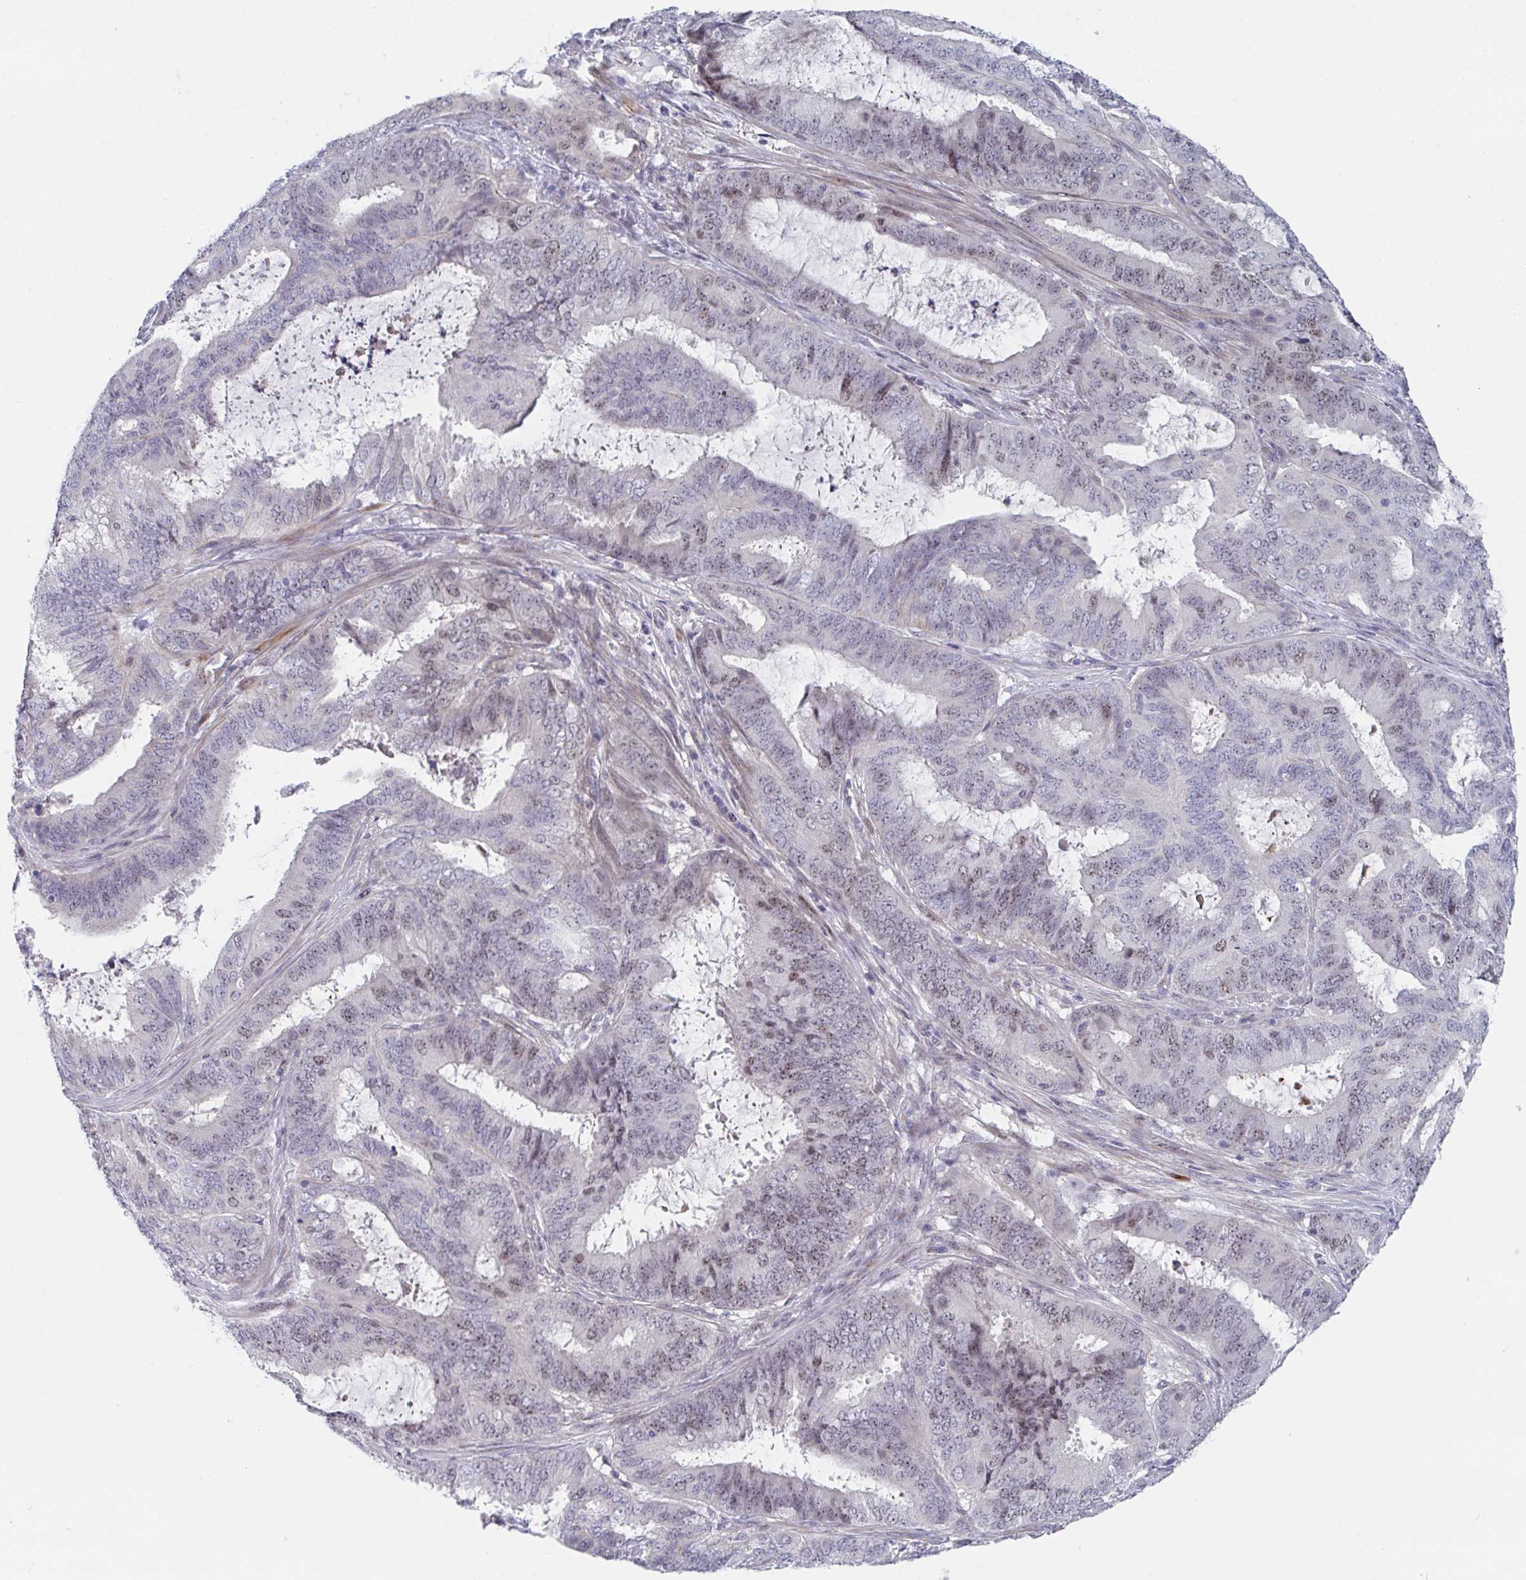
{"staining": {"intensity": "weak", "quantity": "25%-75%", "location": "nuclear"}, "tissue": "endometrial cancer", "cell_type": "Tumor cells", "image_type": "cancer", "snomed": [{"axis": "morphology", "description": "Adenocarcinoma, NOS"}, {"axis": "topography", "description": "Endometrium"}], "caption": "The image exhibits immunohistochemical staining of adenocarcinoma (endometrial). There is weak nuclear expression is seen in approximately 25%-75% of tumor cells.", "gene": "CENPT", "patient": {"sex": "female", "age": 51}}